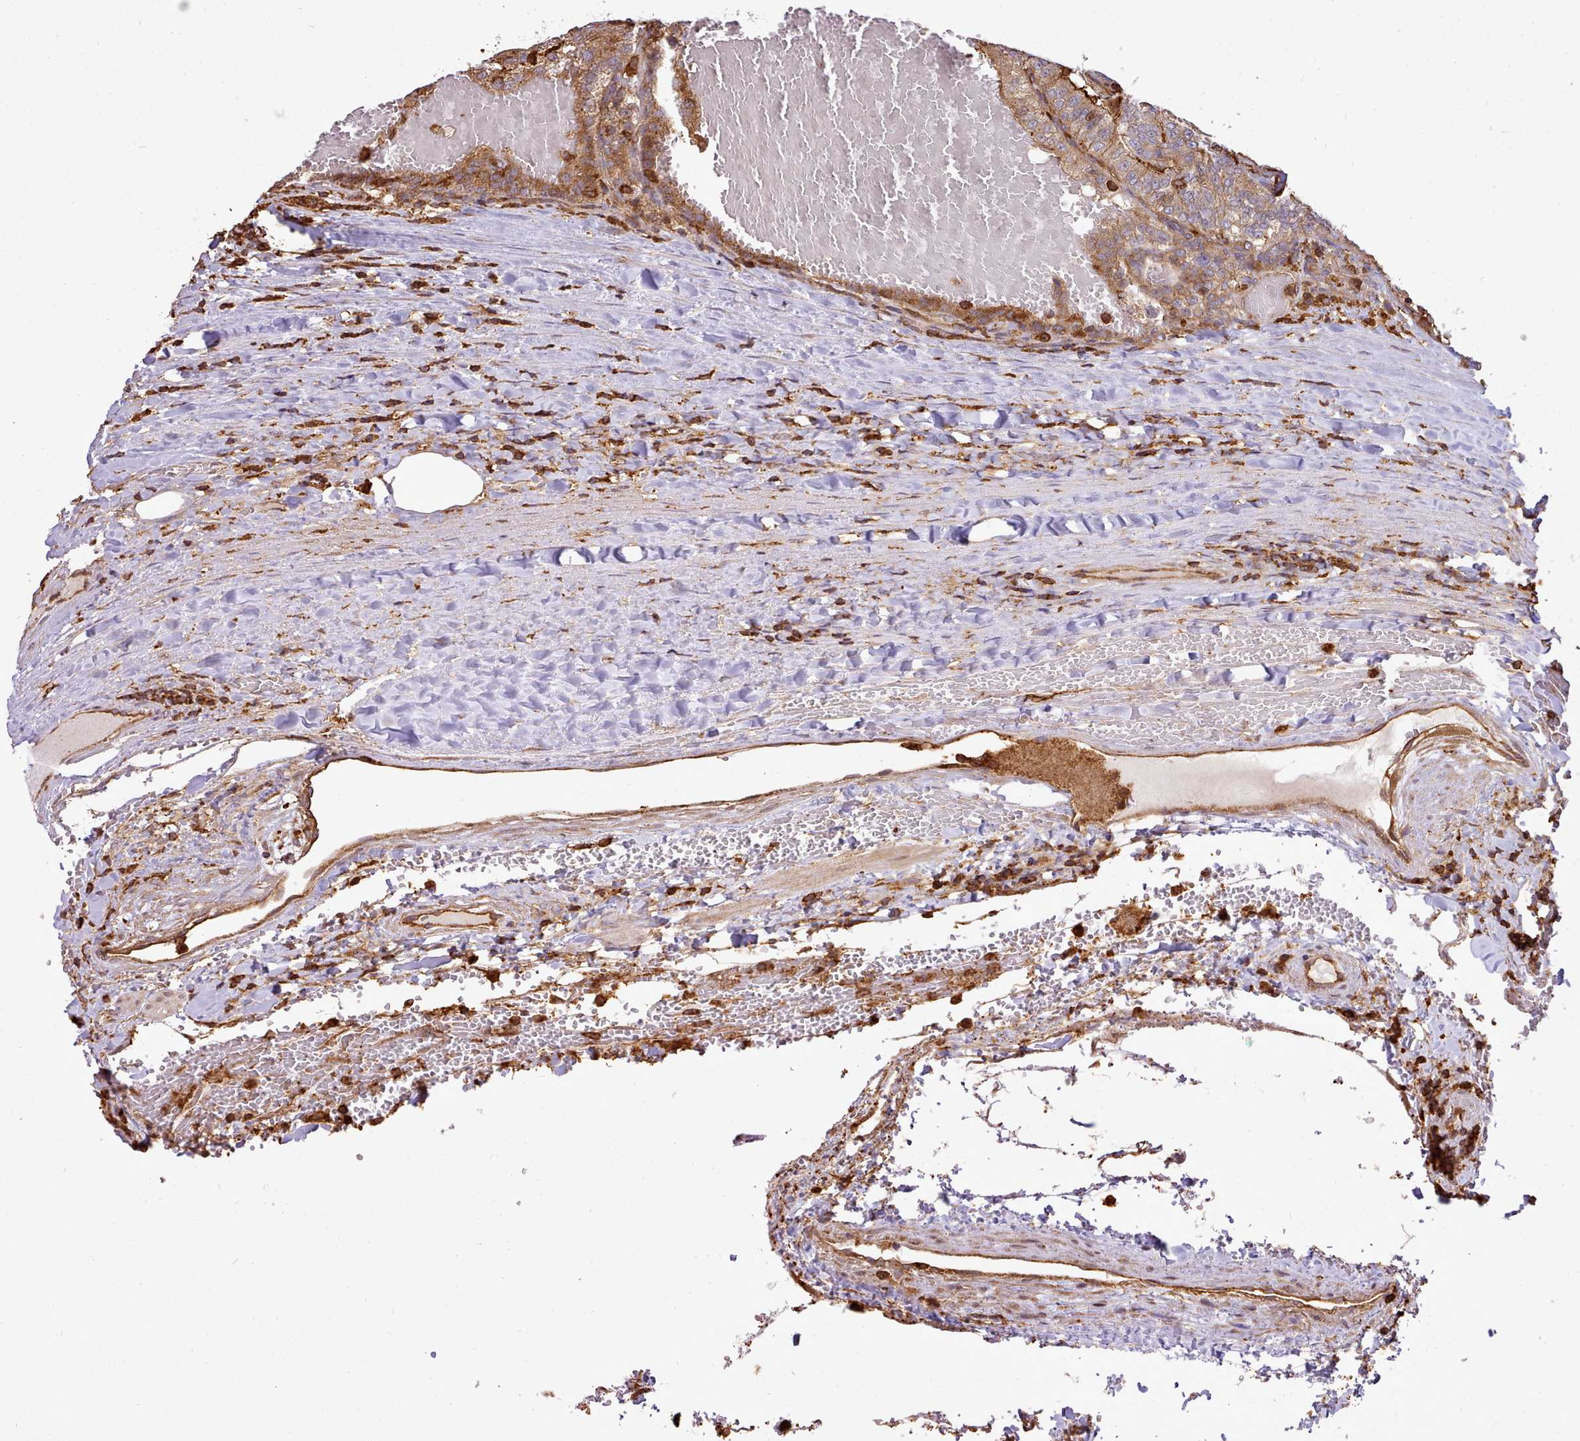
{"staining": {"intensity": "moderate", "quantity": "25%-75%", "location": "cytoplasmic/membranous"}, "tissue": "renal cancer", "cell_type": "Tumor cells", "image_type": "cancer", "snomed": [{"axis": "morphology", "description": "Adenocarcinoma, NOS"}, {"axis": "topography", "description": "Kidney"}], "caption": "Immunohistochemical staining of human adenocarcinoma (renal) displays moderate cytoplasmic/membranous protein expression in approximately 25%-75% of tumor cells.", "gene": "CAPZA1", "patient": {"sex": "female", "age": 63}}